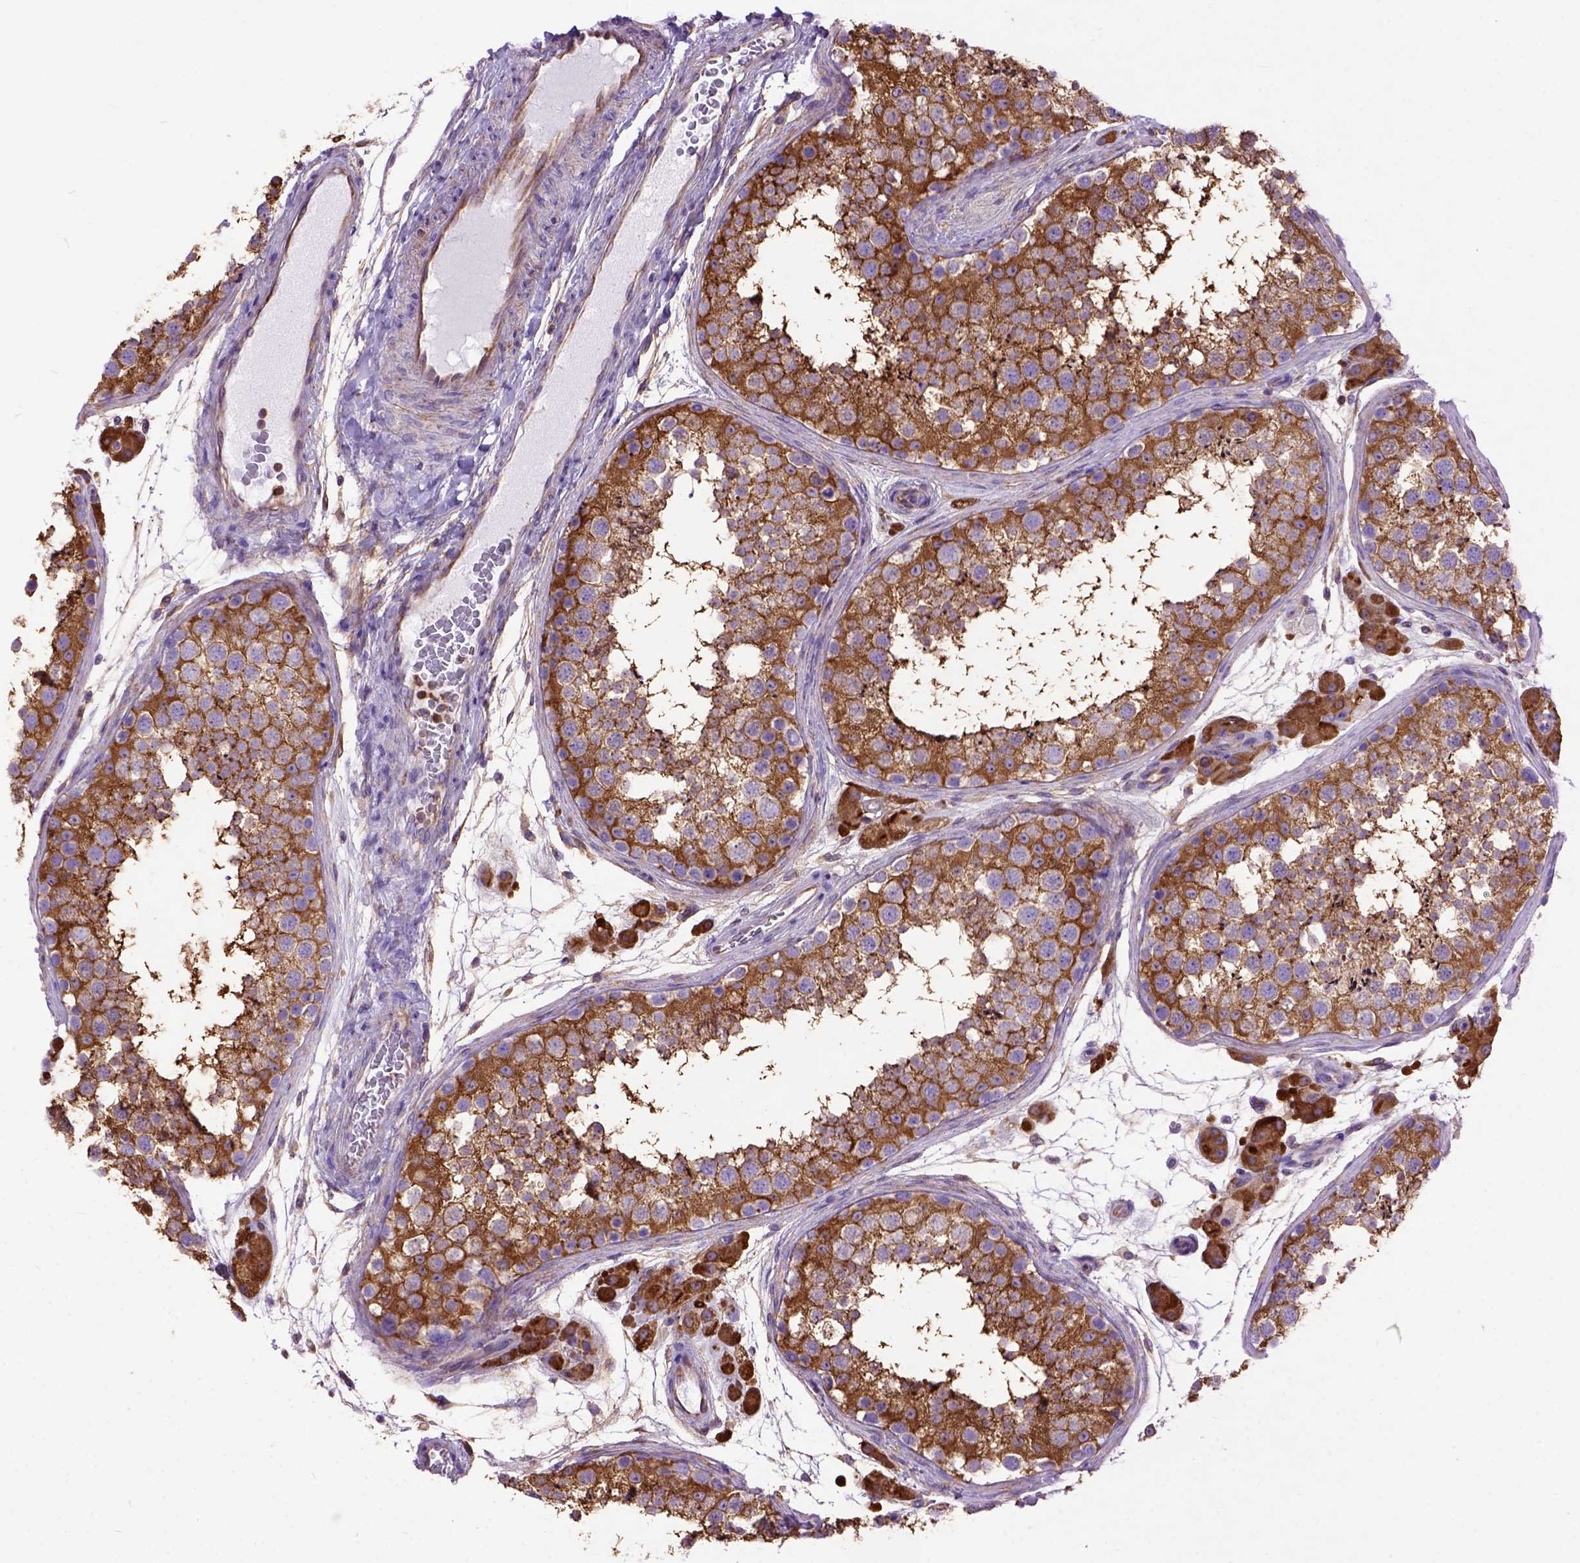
{"staining": {"intensity": "moderate", "quantity": ">75%", "location": "cytoplasmic/membranous"}, "tissue": "testis", "cell_type": "Cells in seminiferous ducts", "image_type": "normal", "snomed": [{"axis": "morphology", "description": "Normal tissue, NOS"}, {"axis": "topography", "description": "Testis"}], "caption": "The immunohistochemical stain shows moderate cytoplasmic/membranous expression in cells in seminiferous ducts of normal testis.", "gene": "MVP", "patient": {"sex": "male", "age": 41}}